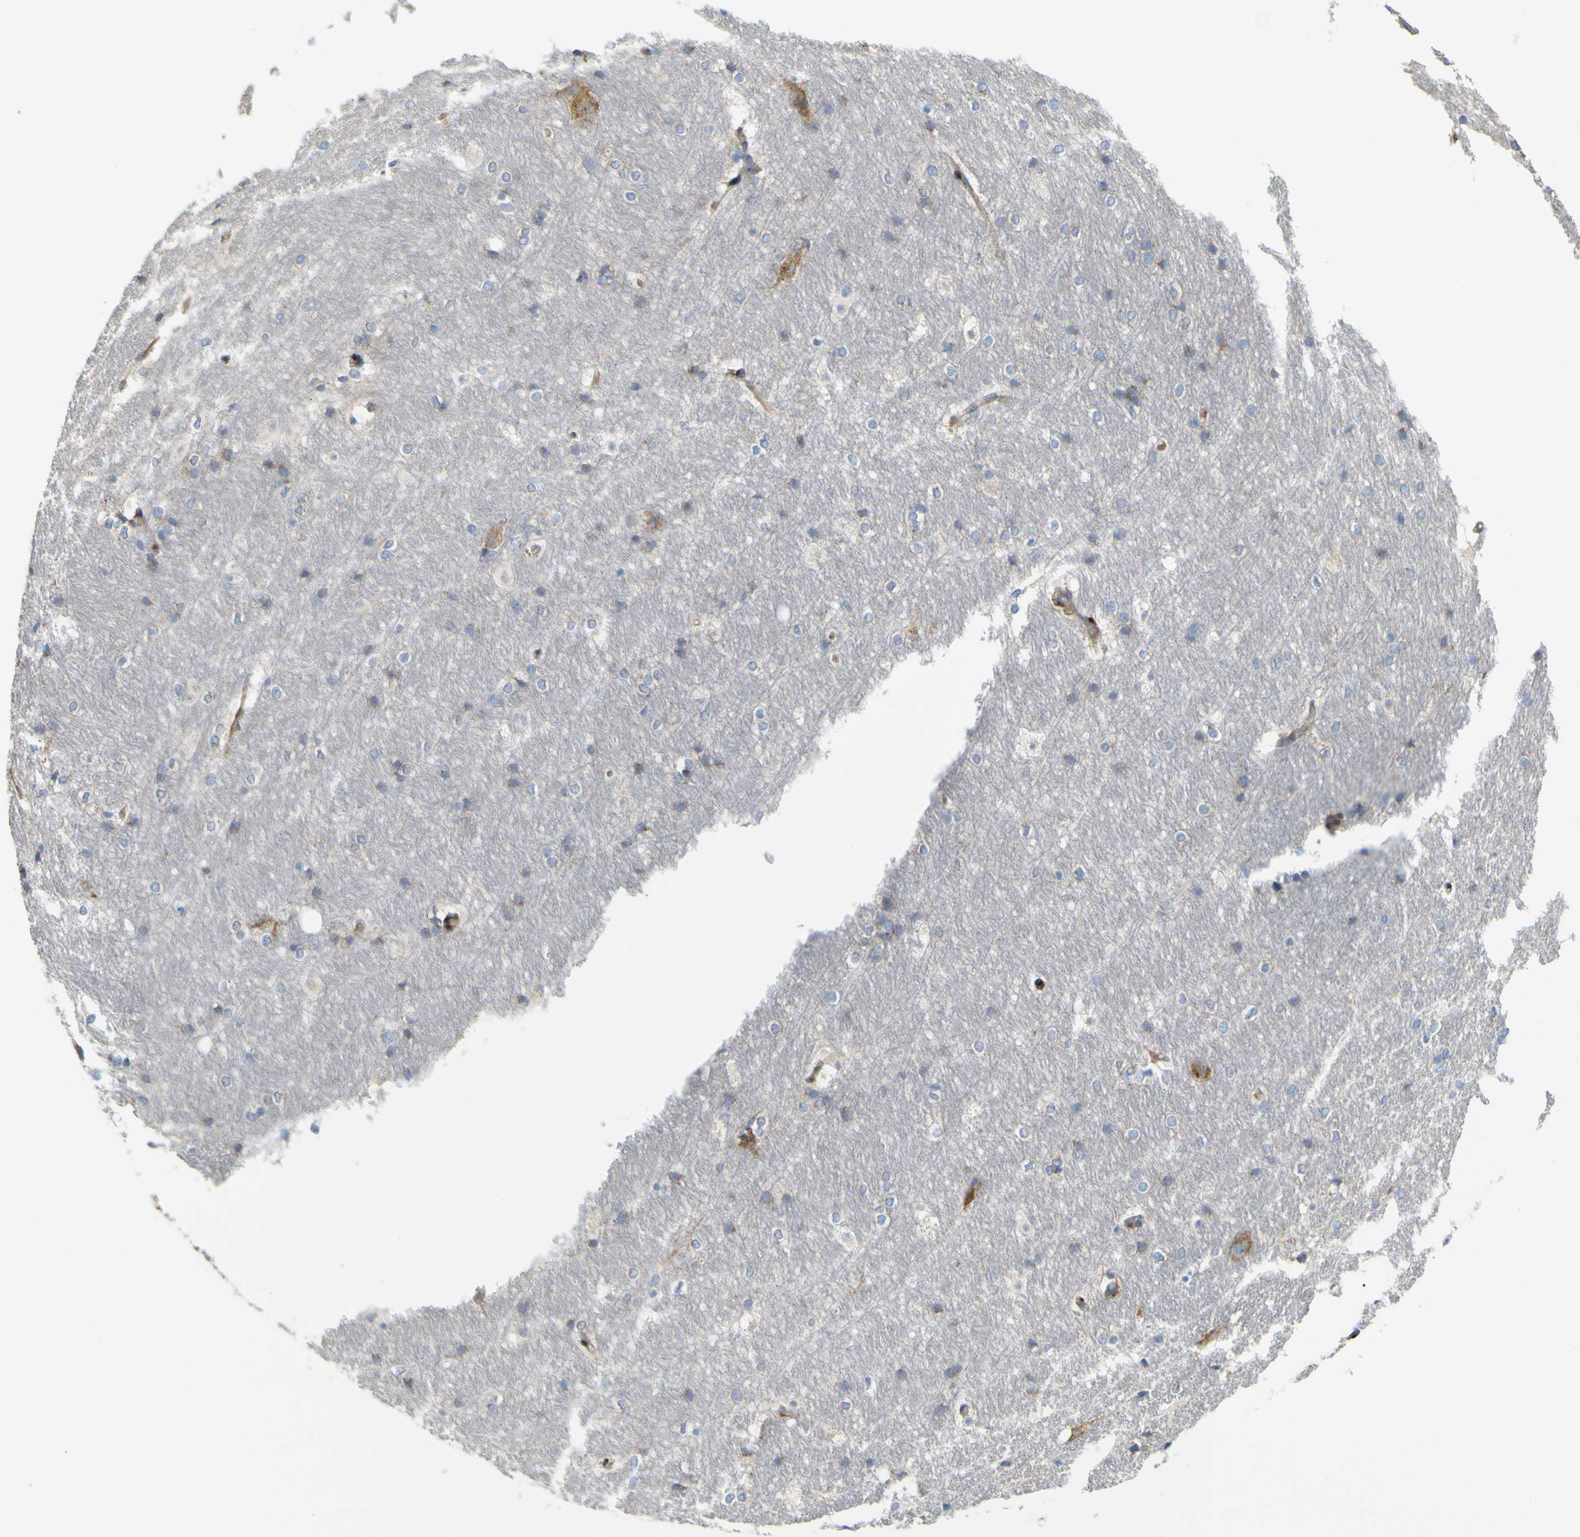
{"staining": {"intensity": "negative", "quantity": "none", "location": "none"}, "tissue": "hippocampus", "cell_type": "Glial cells", "image_type": "normal", "snomed": [{"axis": "morphology", "description": "Normal tissue, NOS"}, {"axis": "topography", "description": "Hippocampus"}], "caption": "This is an immunohistochemistry image of normal hippocampus. There is no staining in glial cells.", "gene": "IGF2R", "patient": {"sex": "female", "age": 19}}